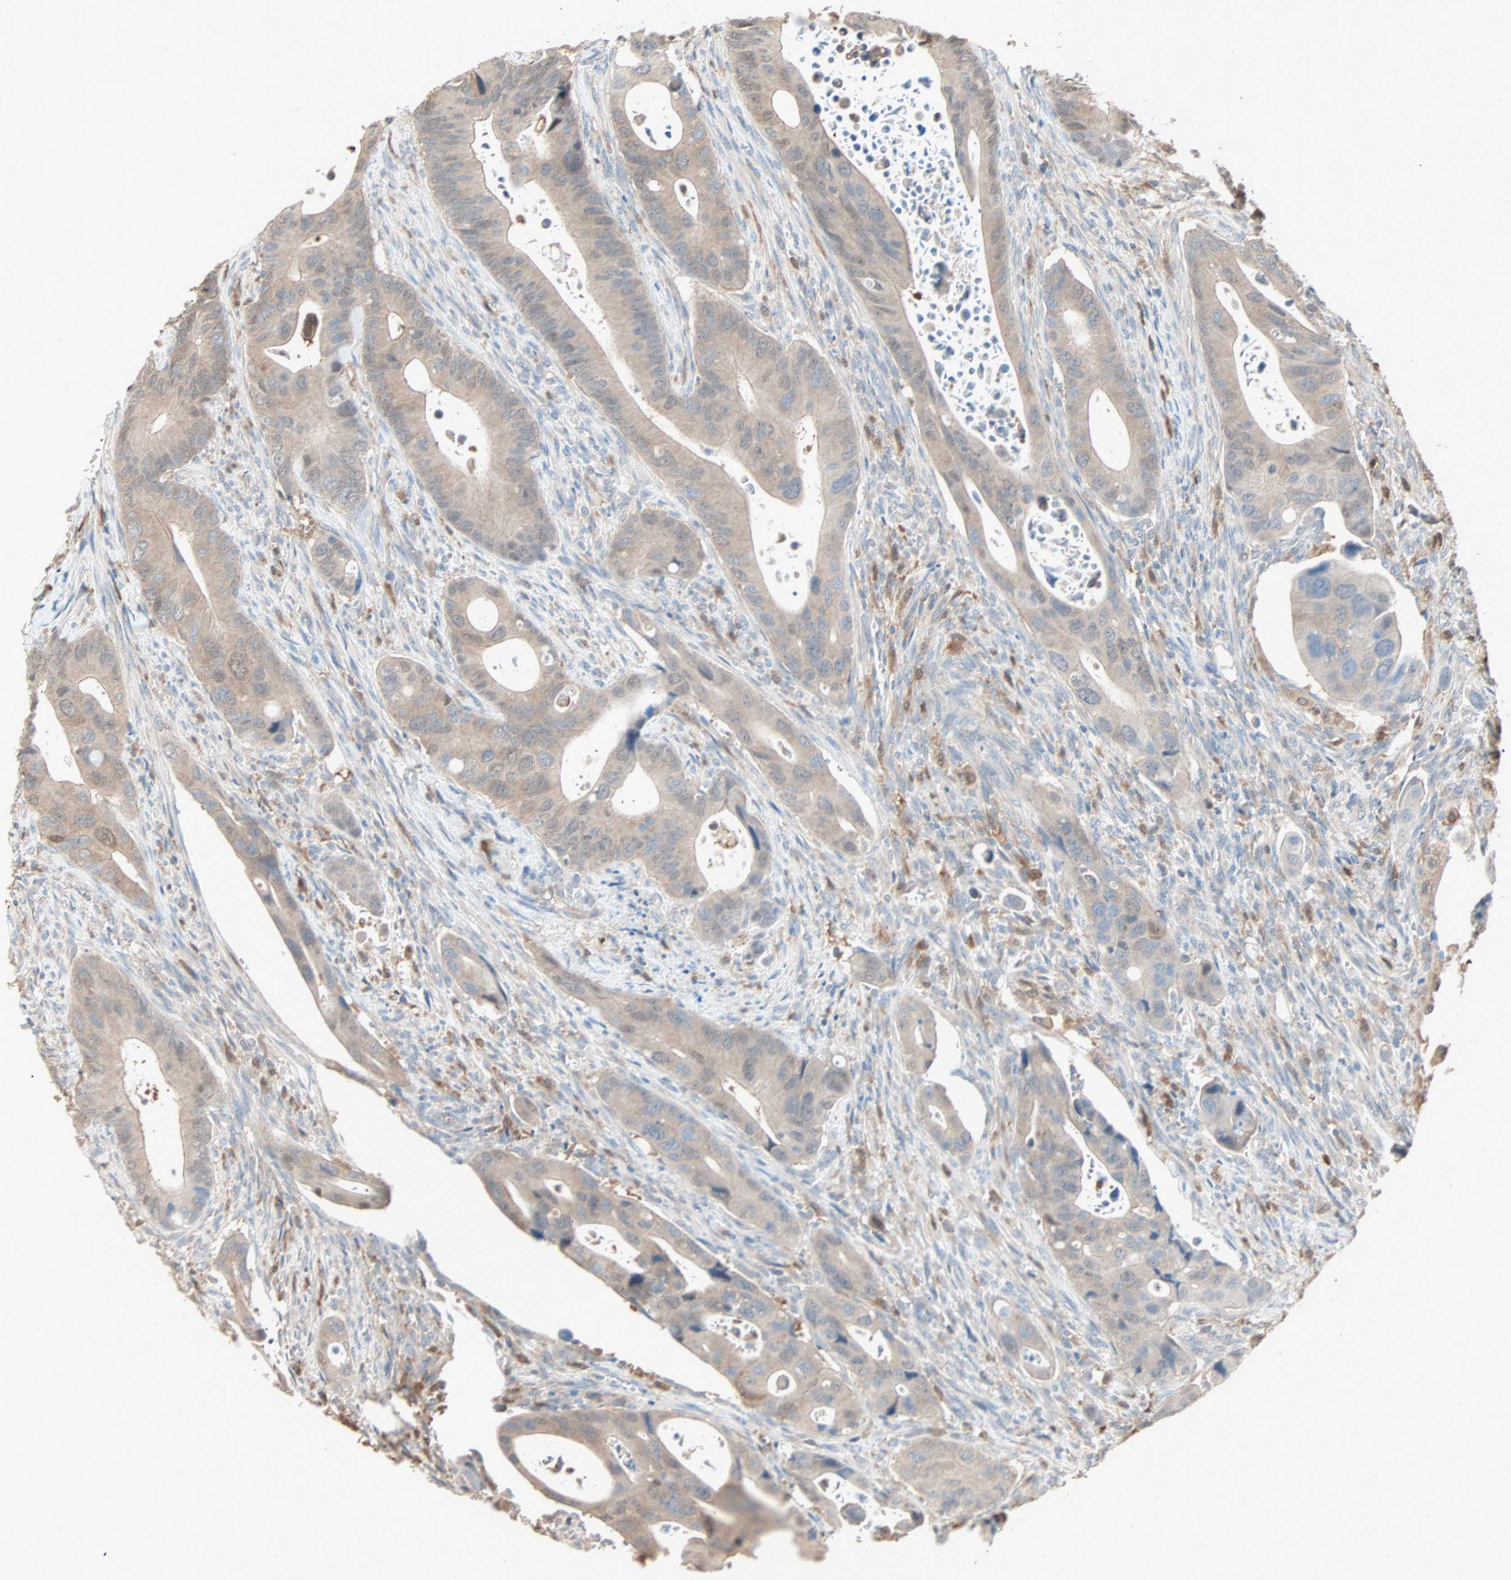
{"staining": {"intensity": "weak", "quantity": ">75%", "location": "cytoplasmic/membranous,nuclear"}, "tissue": "colorectal cancer", "cell_type": "Tumor cells", "image_type": "cancer", "snomed": [{"axis": "morphology", "description": "Adenocarcinoma, NOS"}, {"axis": "topography", "description": "Rectum"}], "caption": "Colorectal cancer (adenocarcinoma) was stained to show a protein in brown. There is low levels of weak cytoplasmic/membranous and nuclear positivity in approximately >75% of tumor cells.", "gene": "PRDX1", "patient": {"sex": "female", "age": 57}}